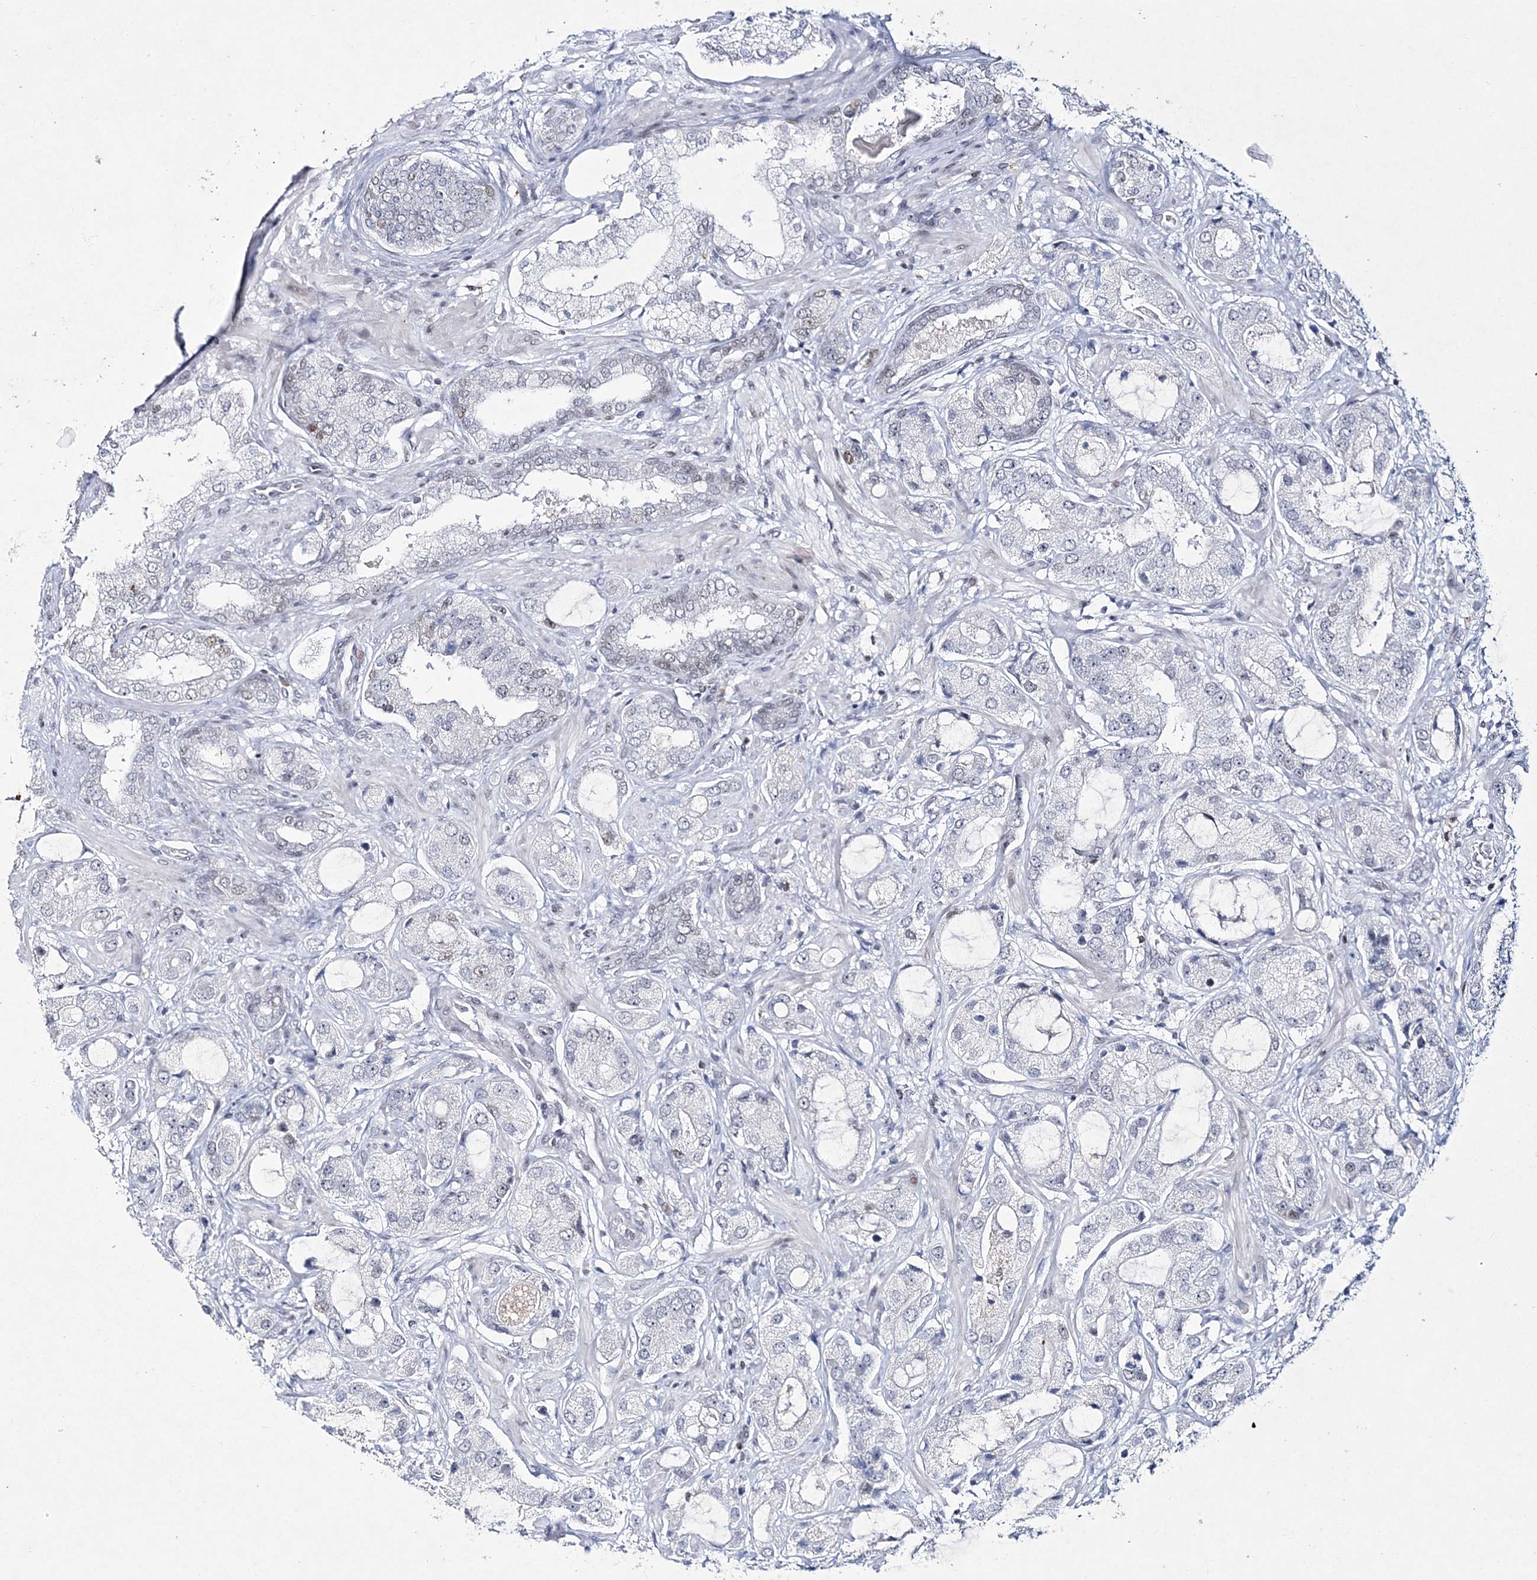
{"staining": {"intensity": "negative", "quantity": "none", "location": "none"}, "tissue": "prostate cancer", "cell_type": "Tumor cells", "image_type": "cancer", "snomed": [{"axis": "morphology", "description": "Normal tissue, NOS"}, {"axis": "morphology", "description": "Adenocarcinoma, High grade"}, {"axis": "topography", "description": "Prostate"}, {"axis": "topography", "description": "Peripheral nerve tissue"}], "caption": "Protein analysis of prostate cancer demonstrates no significant staining in tumor cells. (Brightfield microscopy of DAB (3,3'-diaminobenzidine) IHC at high magnification).", "gene": "LRRFIP2", "patient": {"sex": "male", "age": 59}}